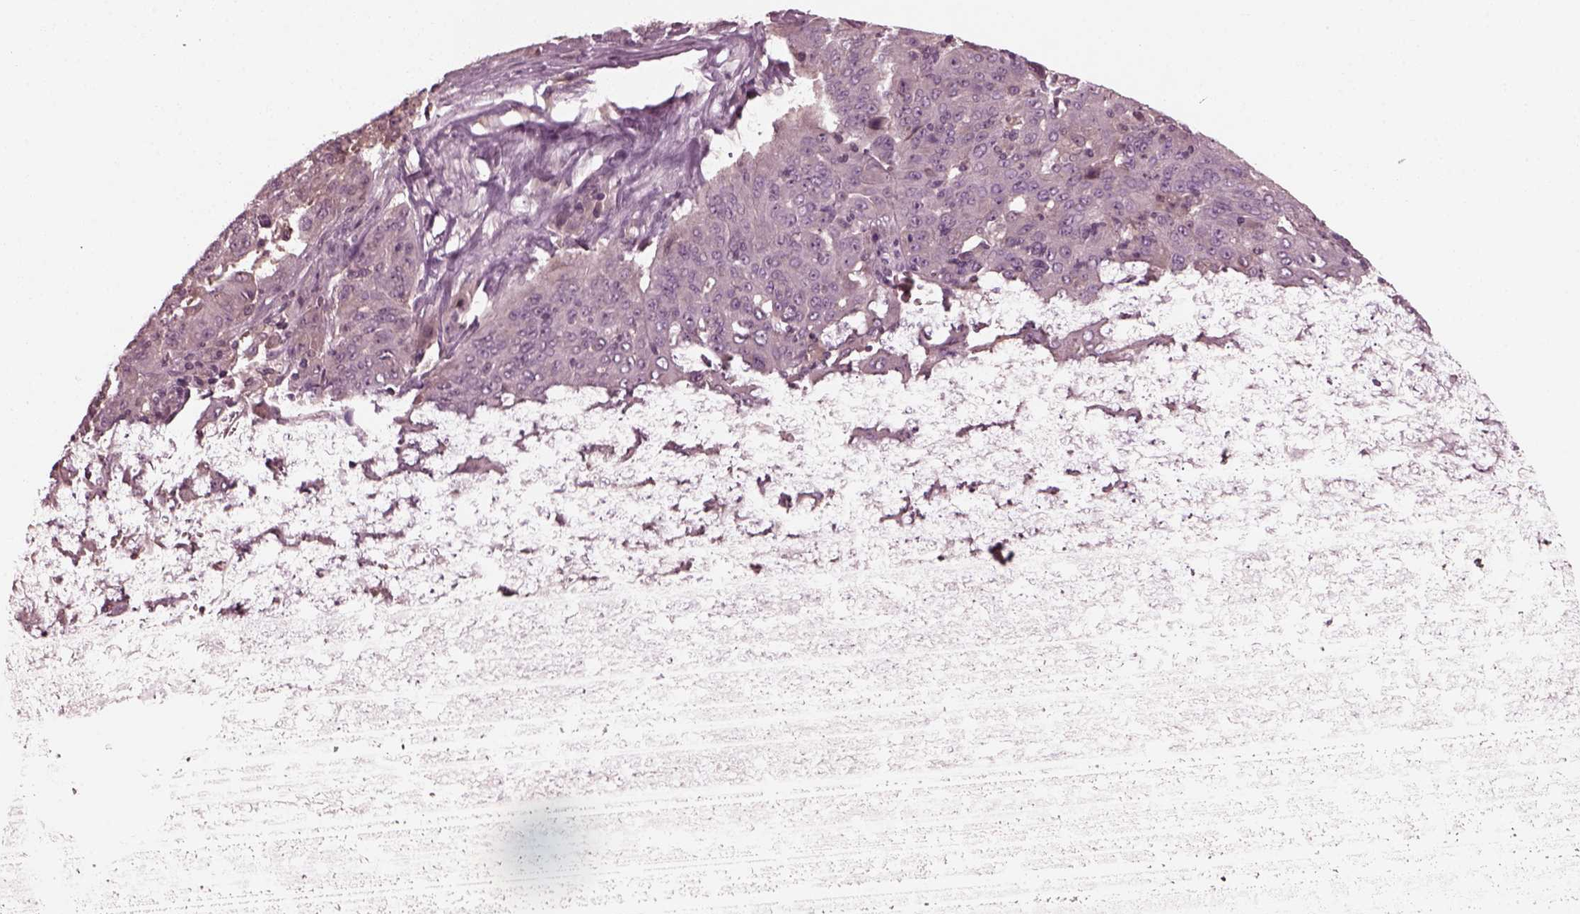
{"staining": {"intensity": "negative", "quantity": "none", "location": "none"}, "tissue": "pancreatic cancer", "cell_type": "Tumor cells", "image_type": "cancer", "snomed": [{"axis": "morphology", "description": "Adenocarcinoma, NOS"}, {"axis": "topography", "description": "Pancreas"}], "caption": "Adenocarcinoma (pancreatic) was stained to show a protein in brown. There is no significant positivity in tumor cells.", "gene": "PORCN", "patient": {"sex": "male", "age": 63}}